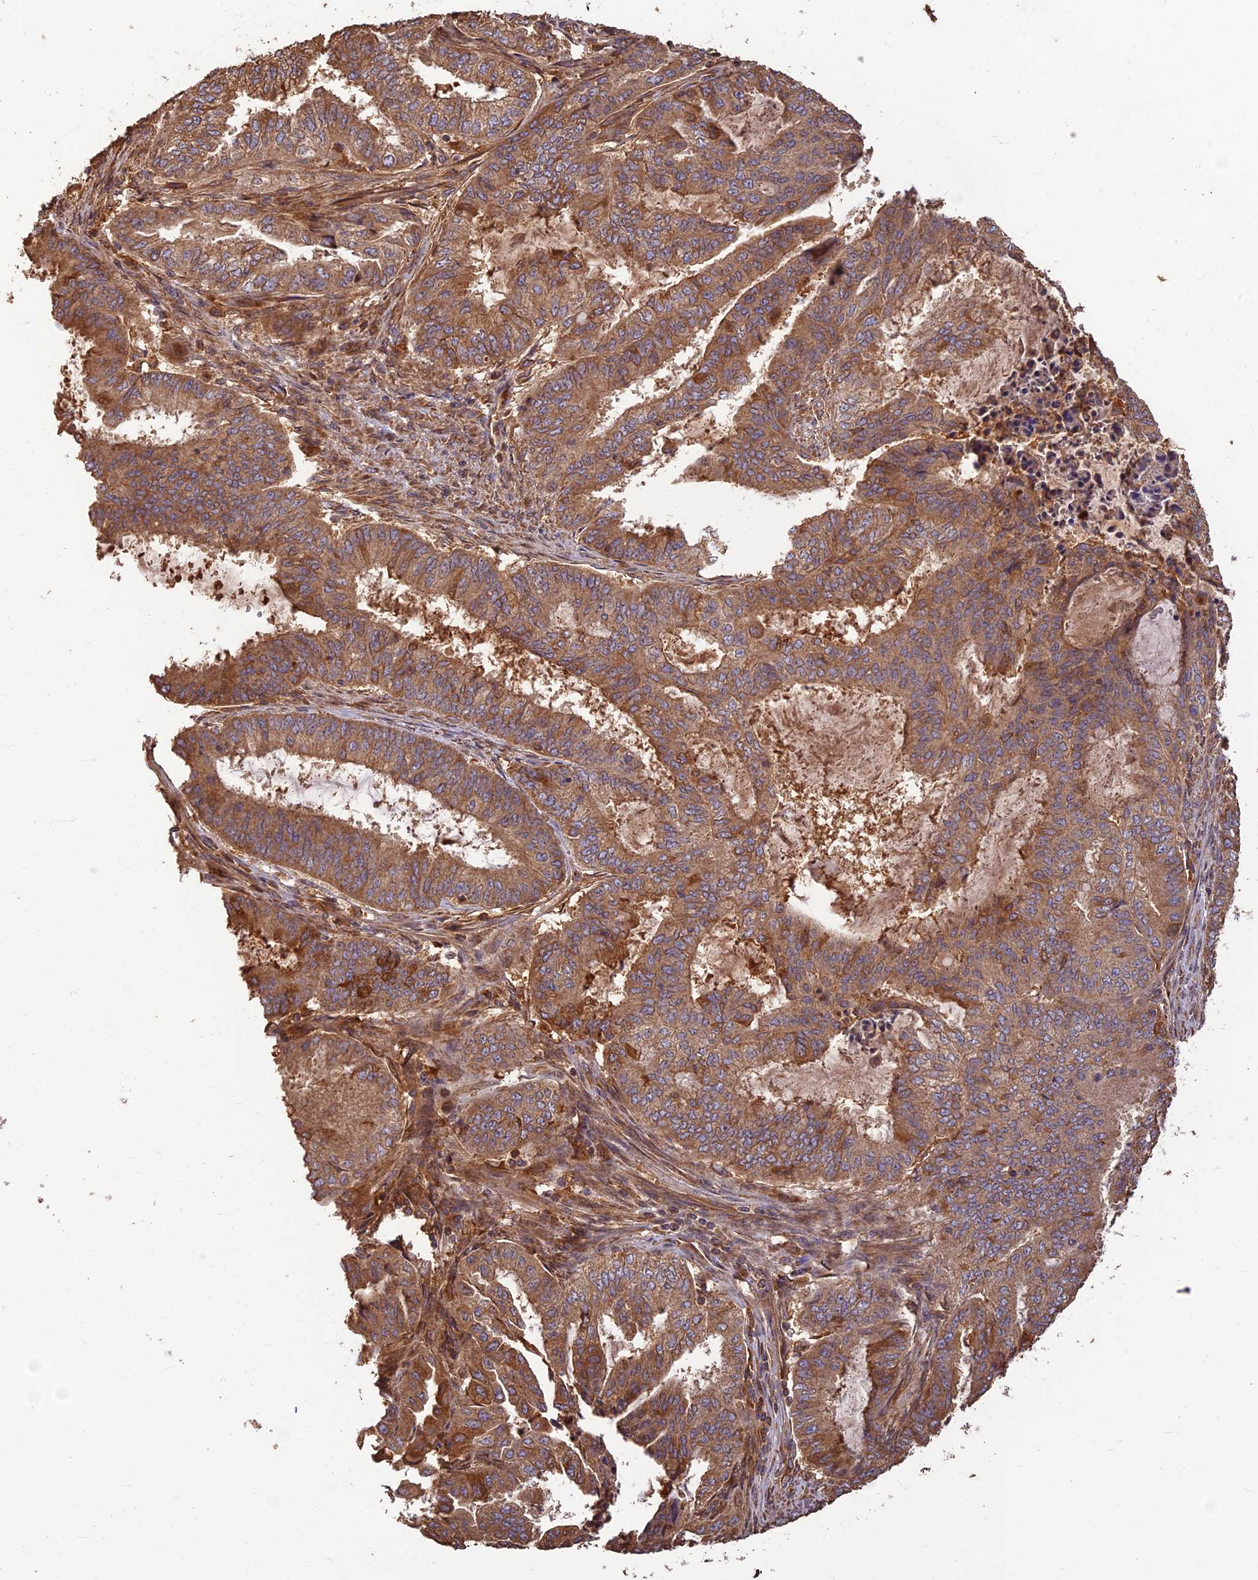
{"staining": {"intensity": "moderate", "quantity": ">75%", "location": "cytoplasmic/membranous"}, "tissue": "endometrial cancer", "cell_type": "Tumor cells", "image_type": "cancer", "snomed": [{"axis": "morphology", "description": "Adenocarcinoma, NOS"}, {"axis": "topography", "description": "Endometrium"}], "caption": "This is a photomicrograph of immunohistochemistry (IHC) staining of endometrial cancer, which shows moderate expression in the cytoplasmic/membranous of tumor cells.", "gene": "CORO1C", "patient": {"sex": "female", "age": 51}}